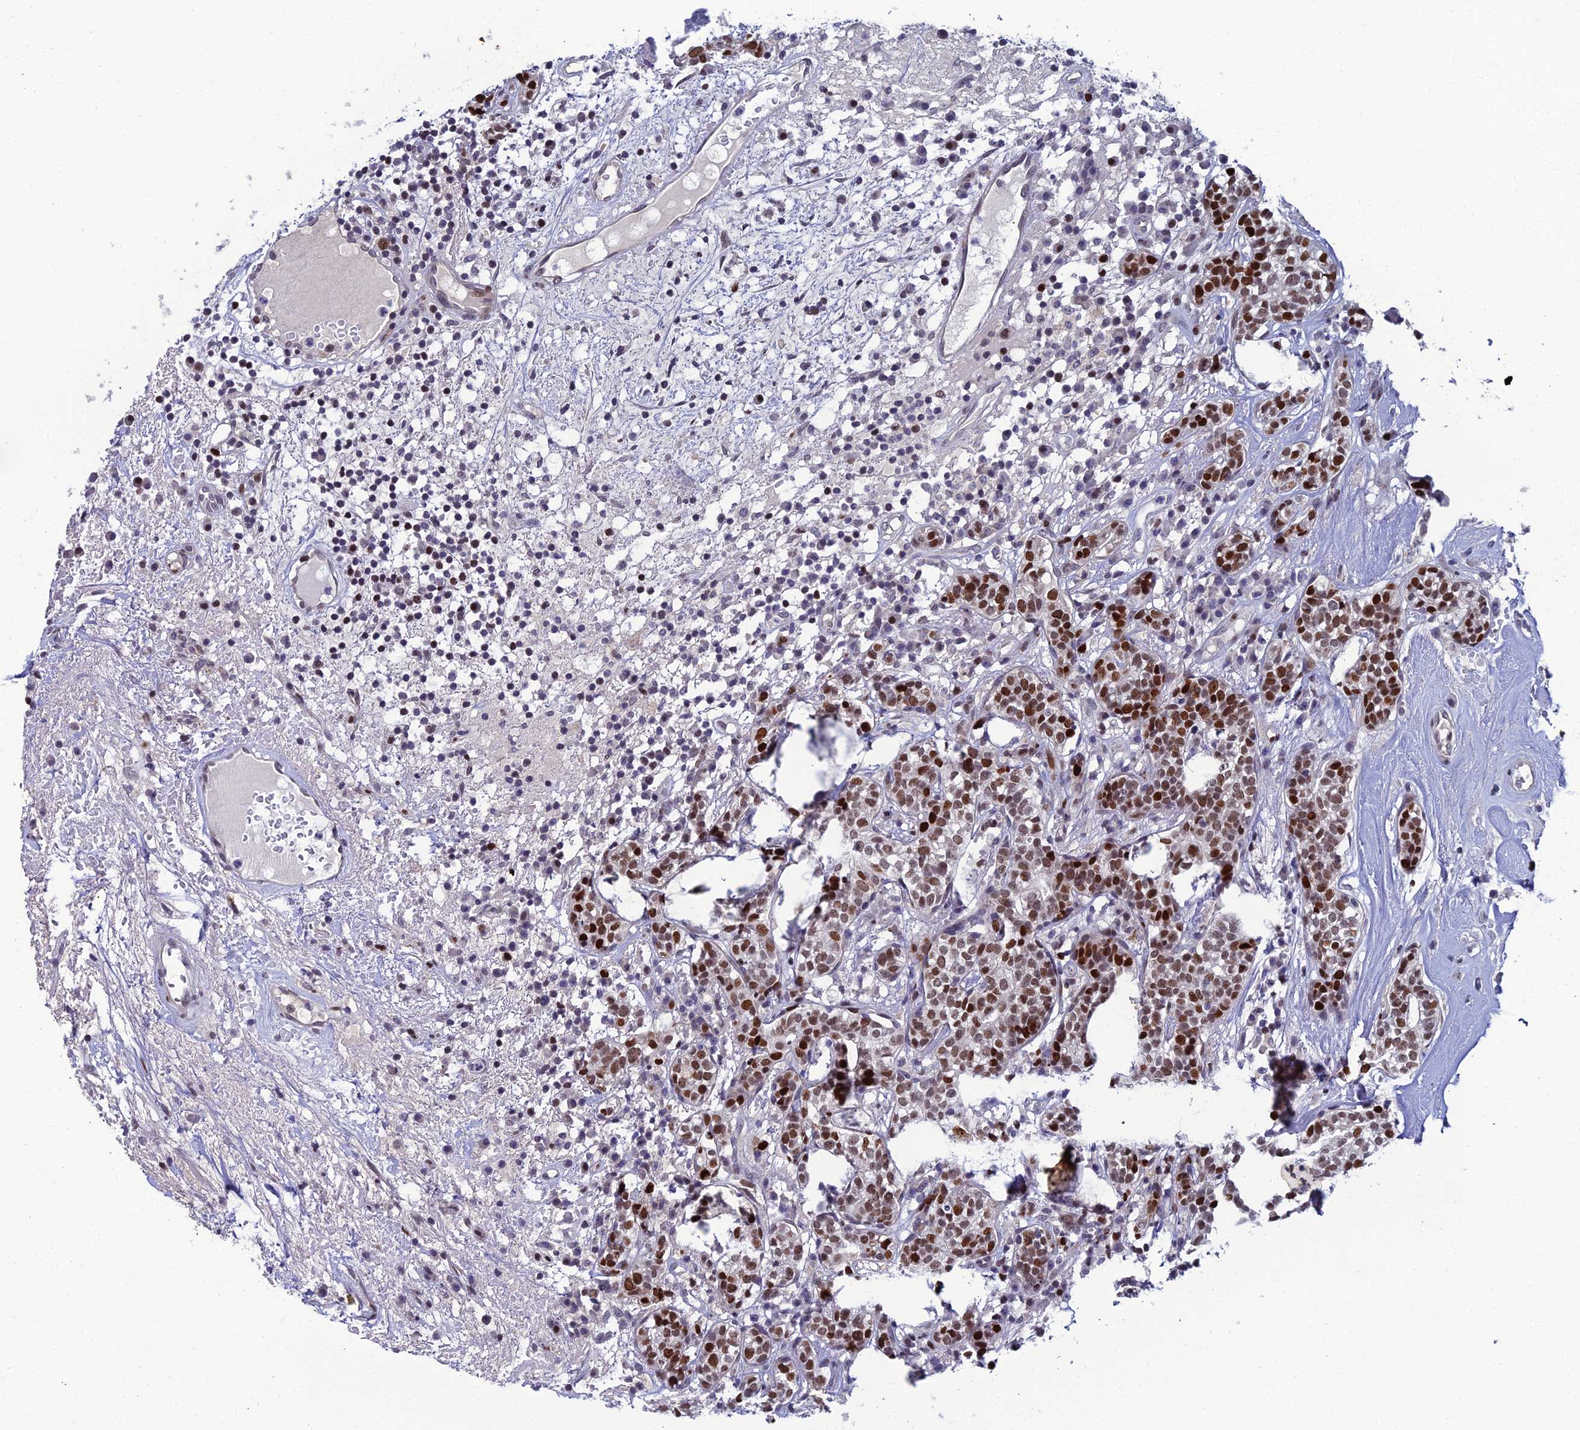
{"staining": {"intensity": "moderate", "quantity": ">75%", "location": "nuclear"}, "tissue": "head and neck cancer", "cell_type": "Tumor cells", "image_type": "cancer", "snomed": [{"axis": "morphology", "description": "Adenocarcinoma, NOS"}, {"axis": "topography", "description": "Salivary gland"}, {"axis": "topography", "description": "Head-Neck"}], "caption": "Moderate nuclear staining for a protein is present in approximately >75% of tumor cells of head and neck cancer (adenocarcinoma) using IHC.", "gene": "TAF9B", "patient": {"sex": "female", "age": 65}}